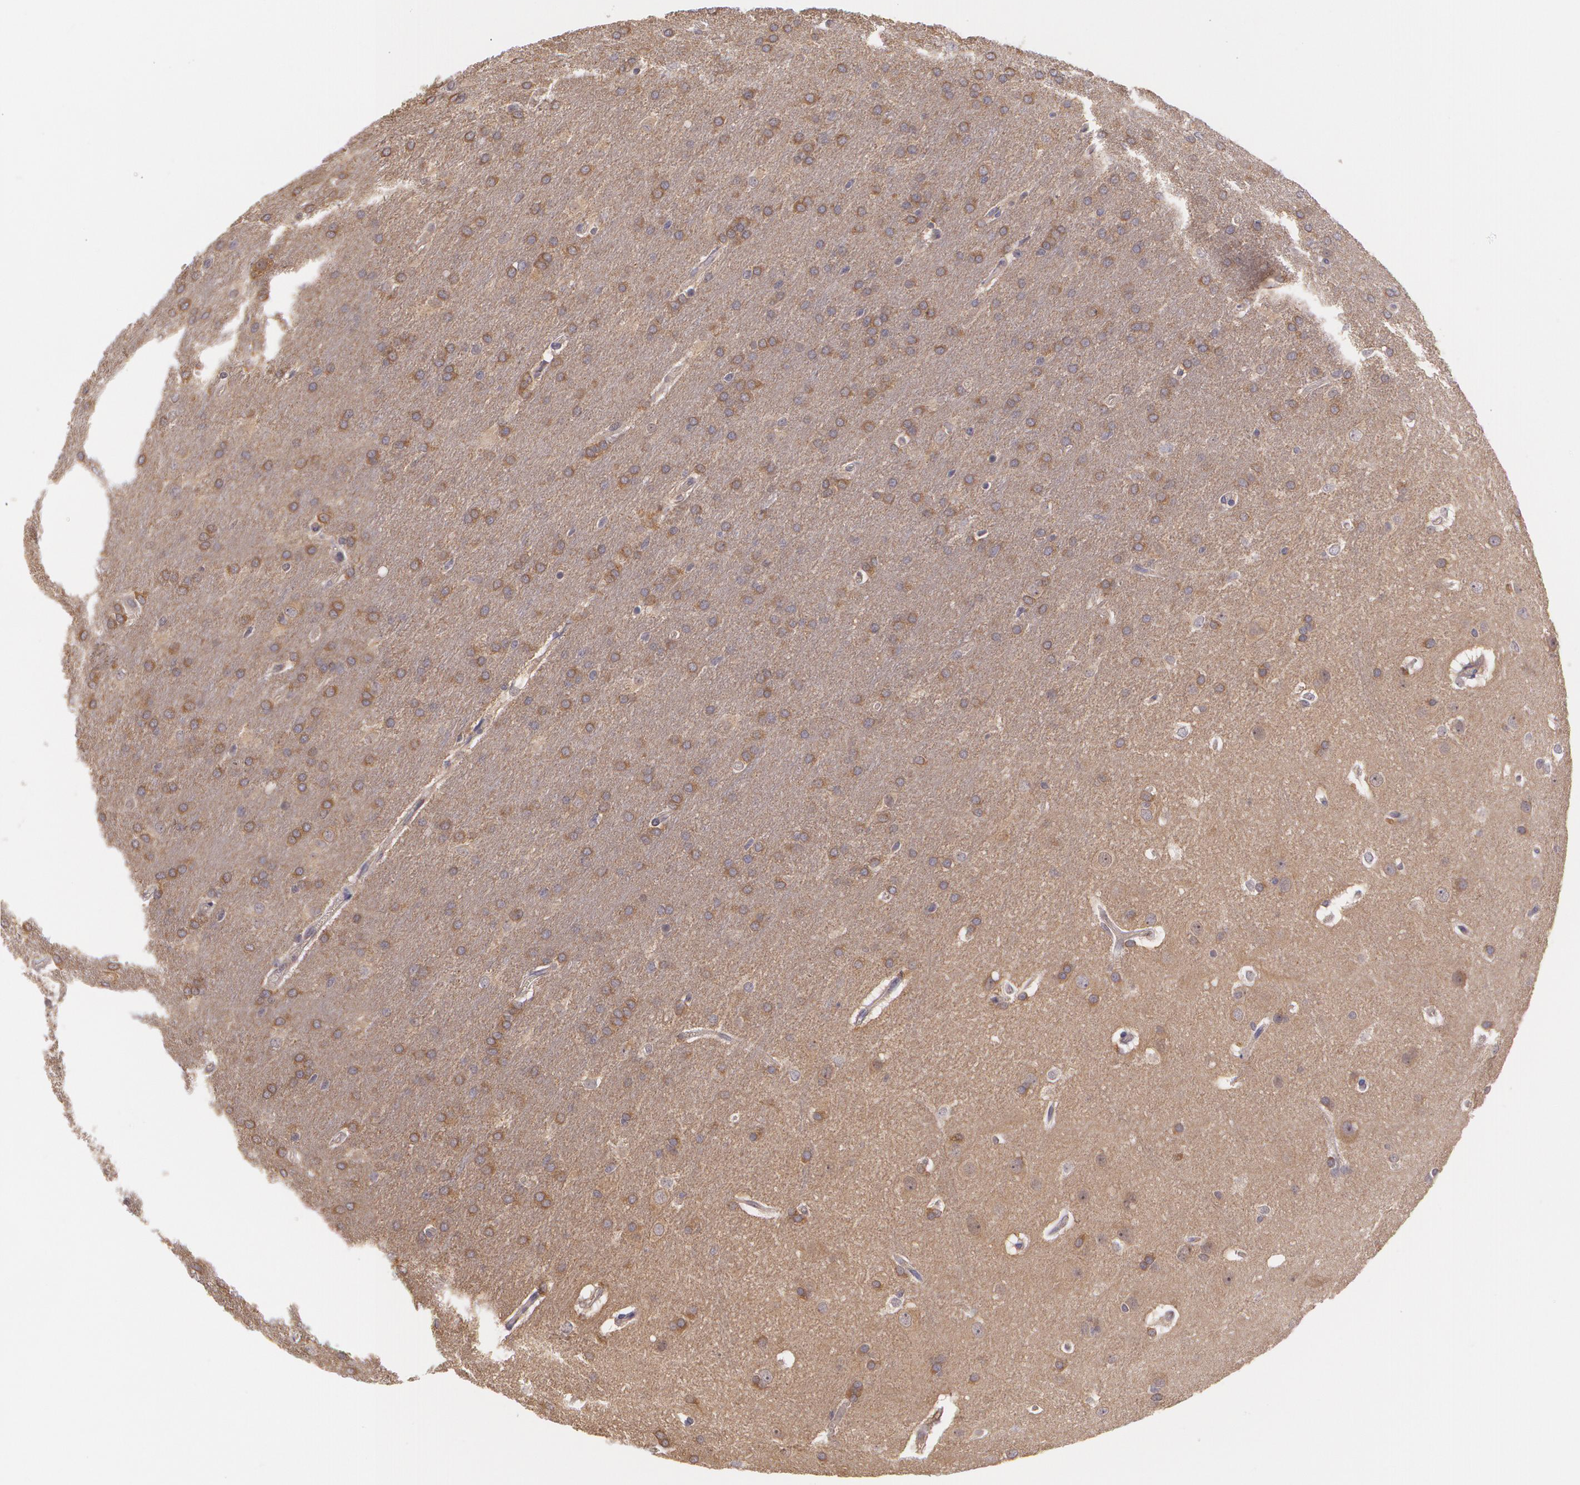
{"staining": {"intensity": "moderate", "quantity": ">75%", "location": "cytoplasmic/membranous"}, "tissue": "glioma", "cell_type": "Tumor cells", "image_type": "cancer", "snomed": [{"axis": "morphology", "description": "Glioma, malignant, Low grade"}, {"axis": "topography", "description": "Brain"}], "caption": "A brown stain highlights moderate cytoplasmic/membranous staining of a protein in glioma tumor cells. The staining was performed using DAB (3,3'-diaminobenzidine) to visualize the protein expression in brown, while the nuclei were stained in blue with hematoxylin (Magnification: 20x).", "gene": "CCL17", "patient": {"sex": "female", "age": 32}}